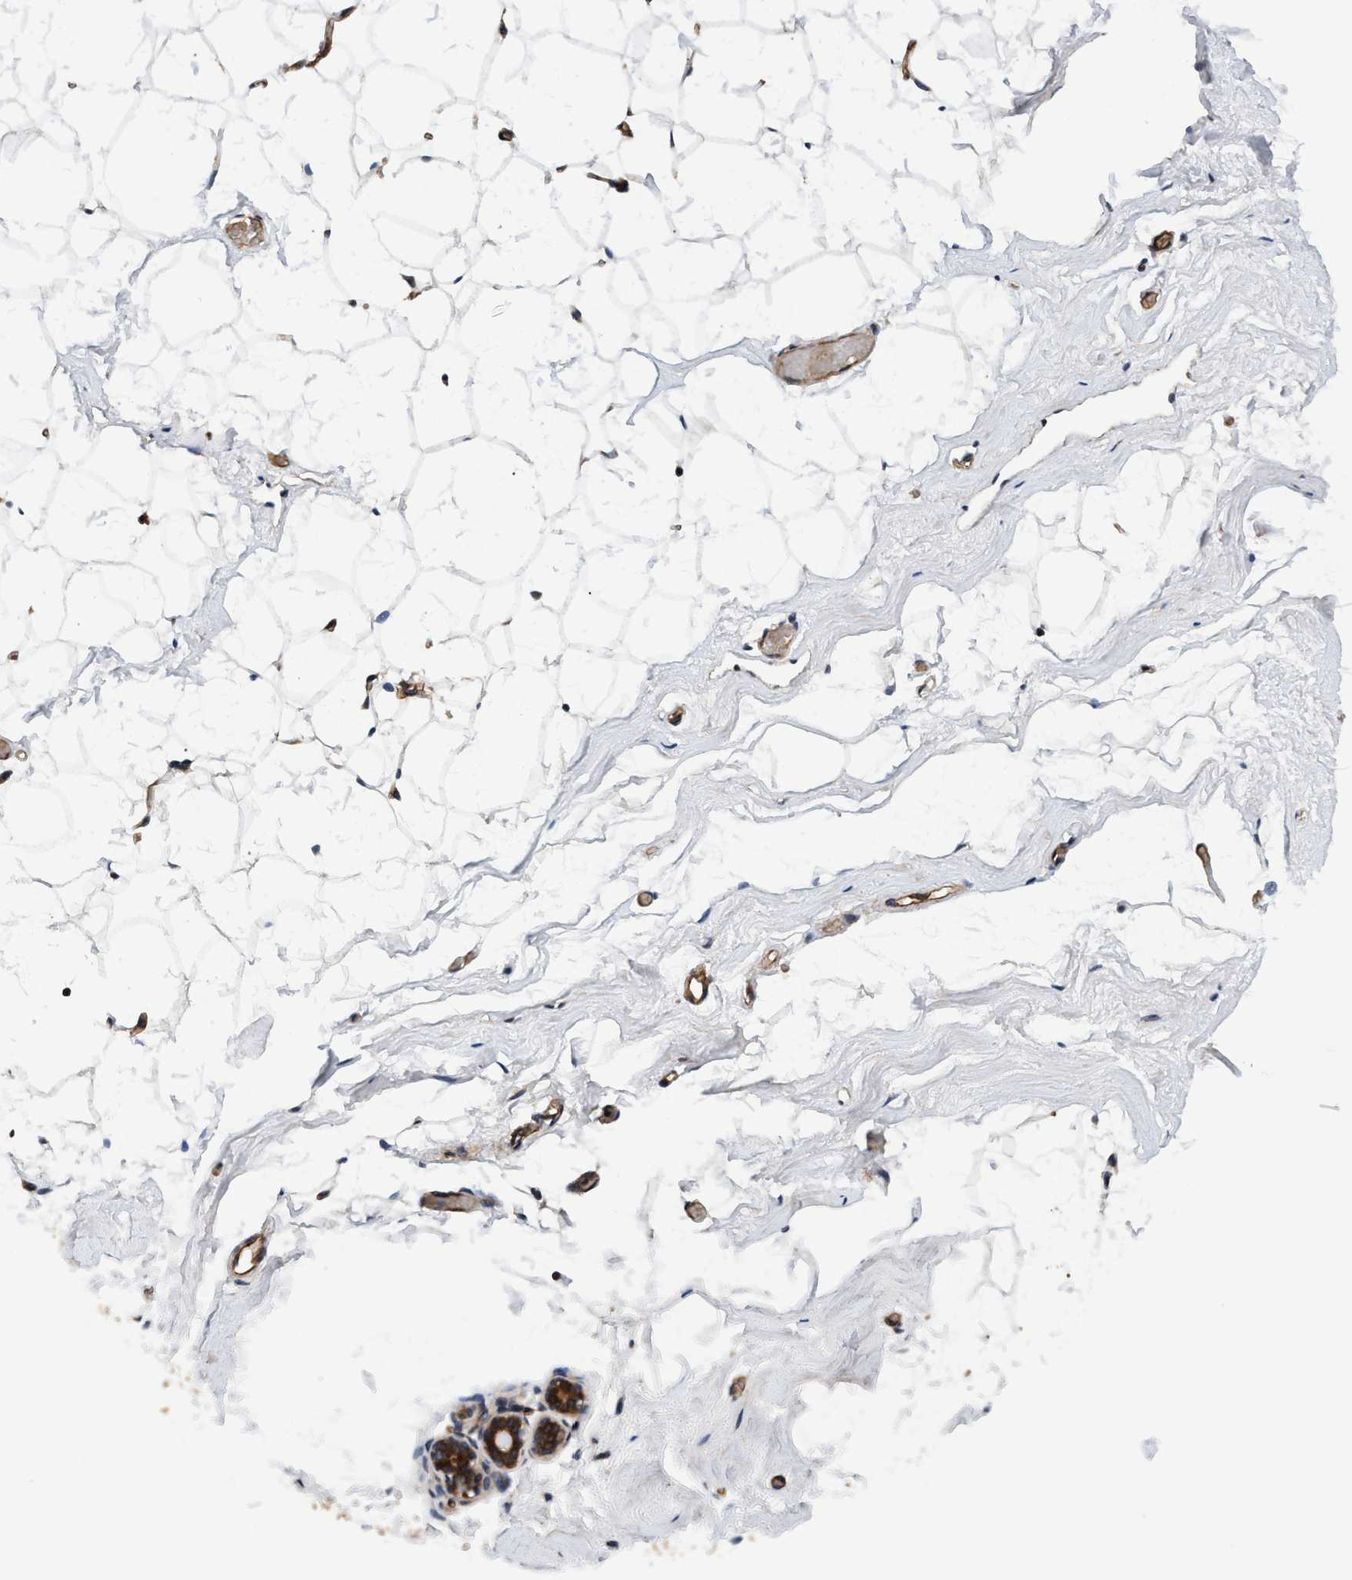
{"staining": {"intensity": "negative", "quantity": "none", "location": "none"}, "tissue": "adipose tissue", "cell_type": "Adipocytes", "image_type": "normal", "snomed": [{"axis": "morphology", "description": "Normal tissue, NOS"}, {"axis": "topography", "description": "Breast"}, {"axis": "topography", "description": "Soft tissue"}], "caption": "This image is of normal adipose tissue stained with immunohistochemistry to label a protein in brown with the nuclei are counter-stained blue. There is no expression in adipocytes. Nuclei are stained in blue.", "gene": "MCM3AP", "patient": {"sex": "female", "age": 75}}